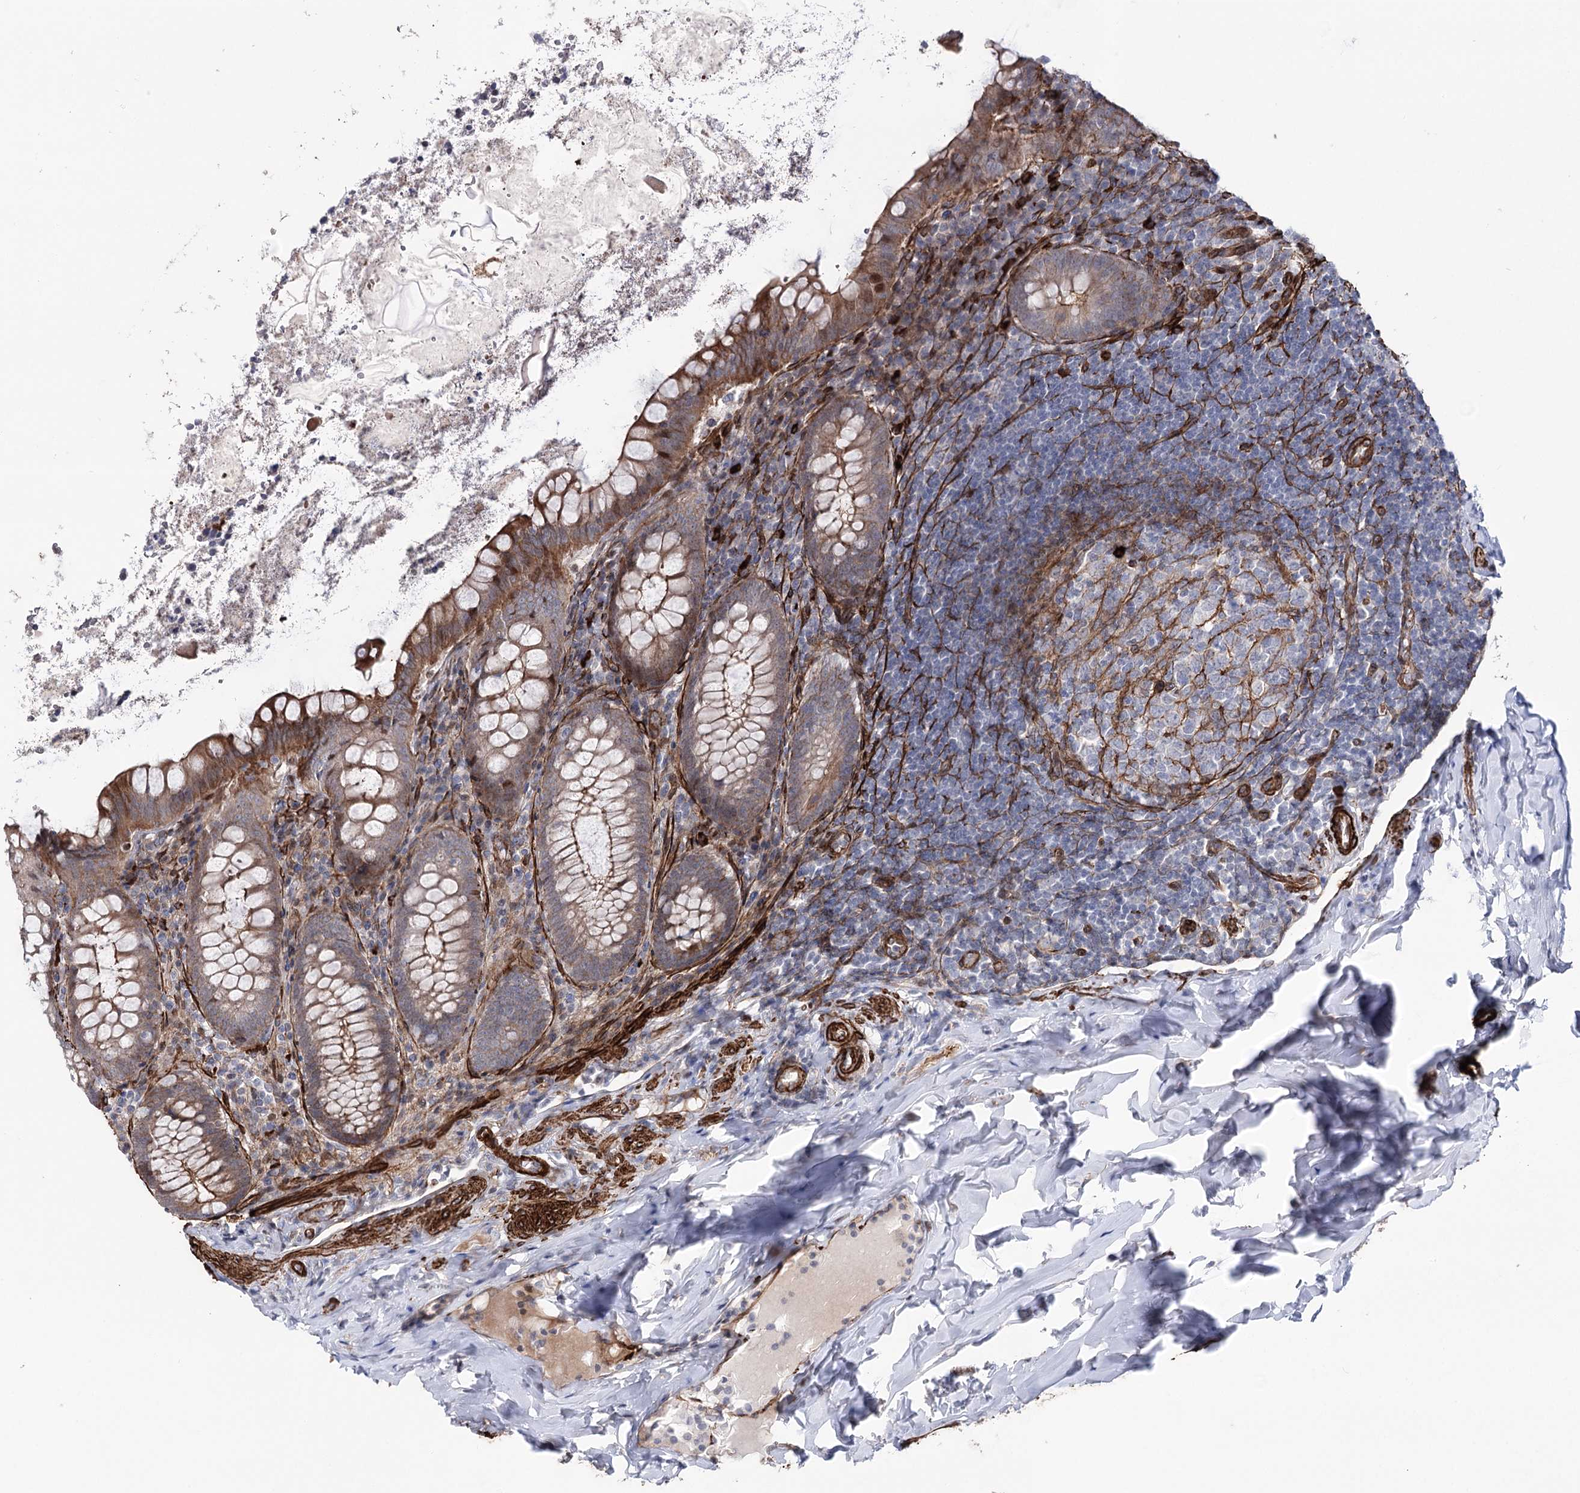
{"staining": {"intensity": "moderate", "quantity": "25%-75%", "location": "cytoplasmic/membranous,nuclear"}, "tissue": "appendix", "cell_type": "Glandular cells", "image_type": "normal", "snomed": [{"axis": "morphology", "description": "Normal tissue, NOS"}, {"axis": "topography", "description": "Appendix"}], "caption": "This photomicrograph exhibits IHC staining of benign human appendix, with medium moderate cytoplasmic/membranous,nuclear staining in about 25%-75% of glandular cells.", "gene": "ARHGAP20", "patient": {"sex": "female", "age": 33}}